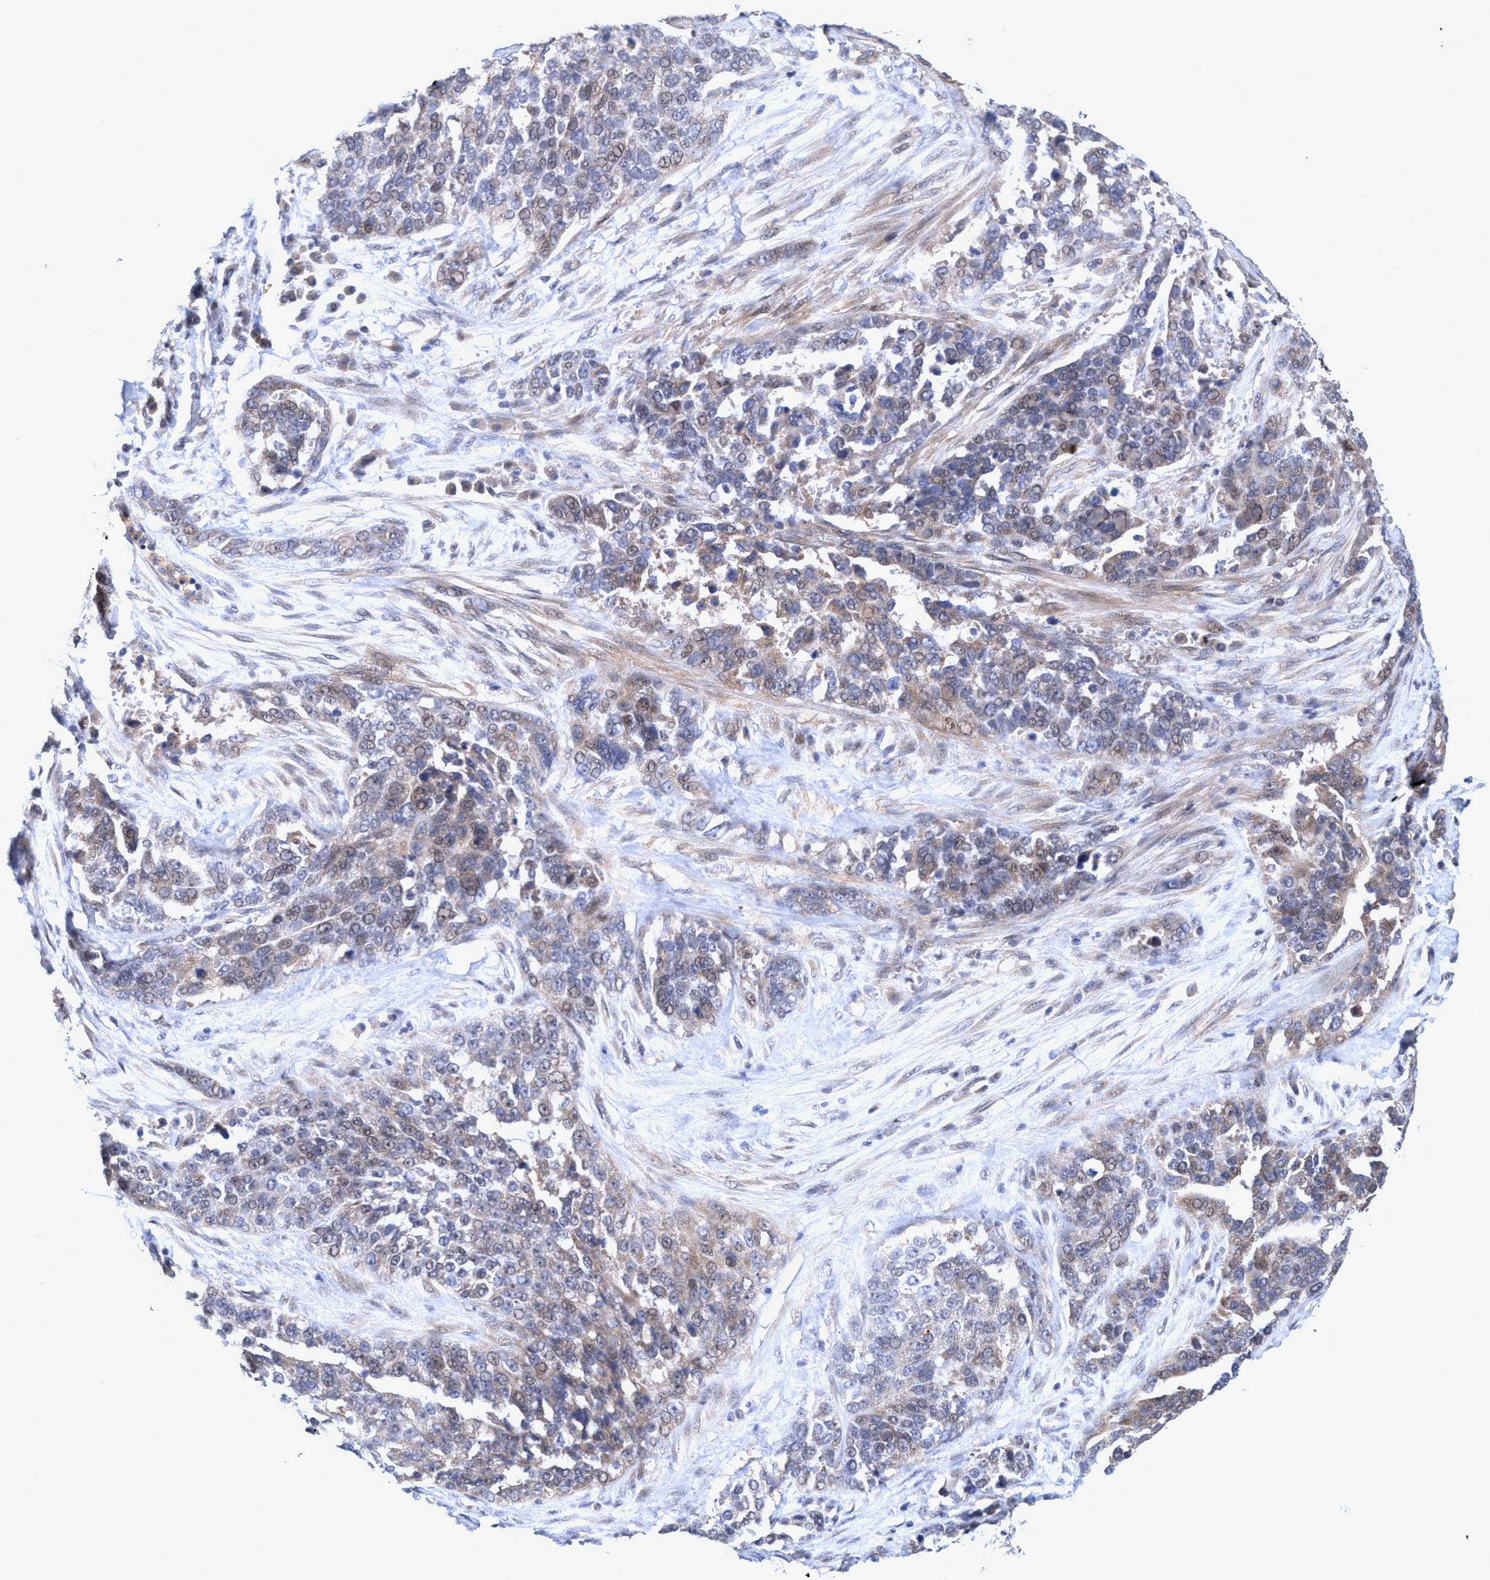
{"staining": {"intensity": "weak", "quantity": "<25%", "location": "cytoplasmic/membranous"}, "tissue": "ovarian cancer", "cell_type": "Tumor cells", "image_type": "cancer", "snomed": [{"axis": "morphology", "description": "Cystadenocarcinoma, serous, NOS"}, {"axis": "topography", "description": "Ovary"}], "caption": "This histopathology image is of ovarian cancer (serous cystadenocarcinoma) stained with immunohistochemistry (IHC) to label a protein in brown with the nuclei are counter-stained blue. There is no expression in tumor cells. (DAB immunohistochemistry, high magnification).", "gene": "ZNF677", "patient": {"sex": "female", "age": 44}}